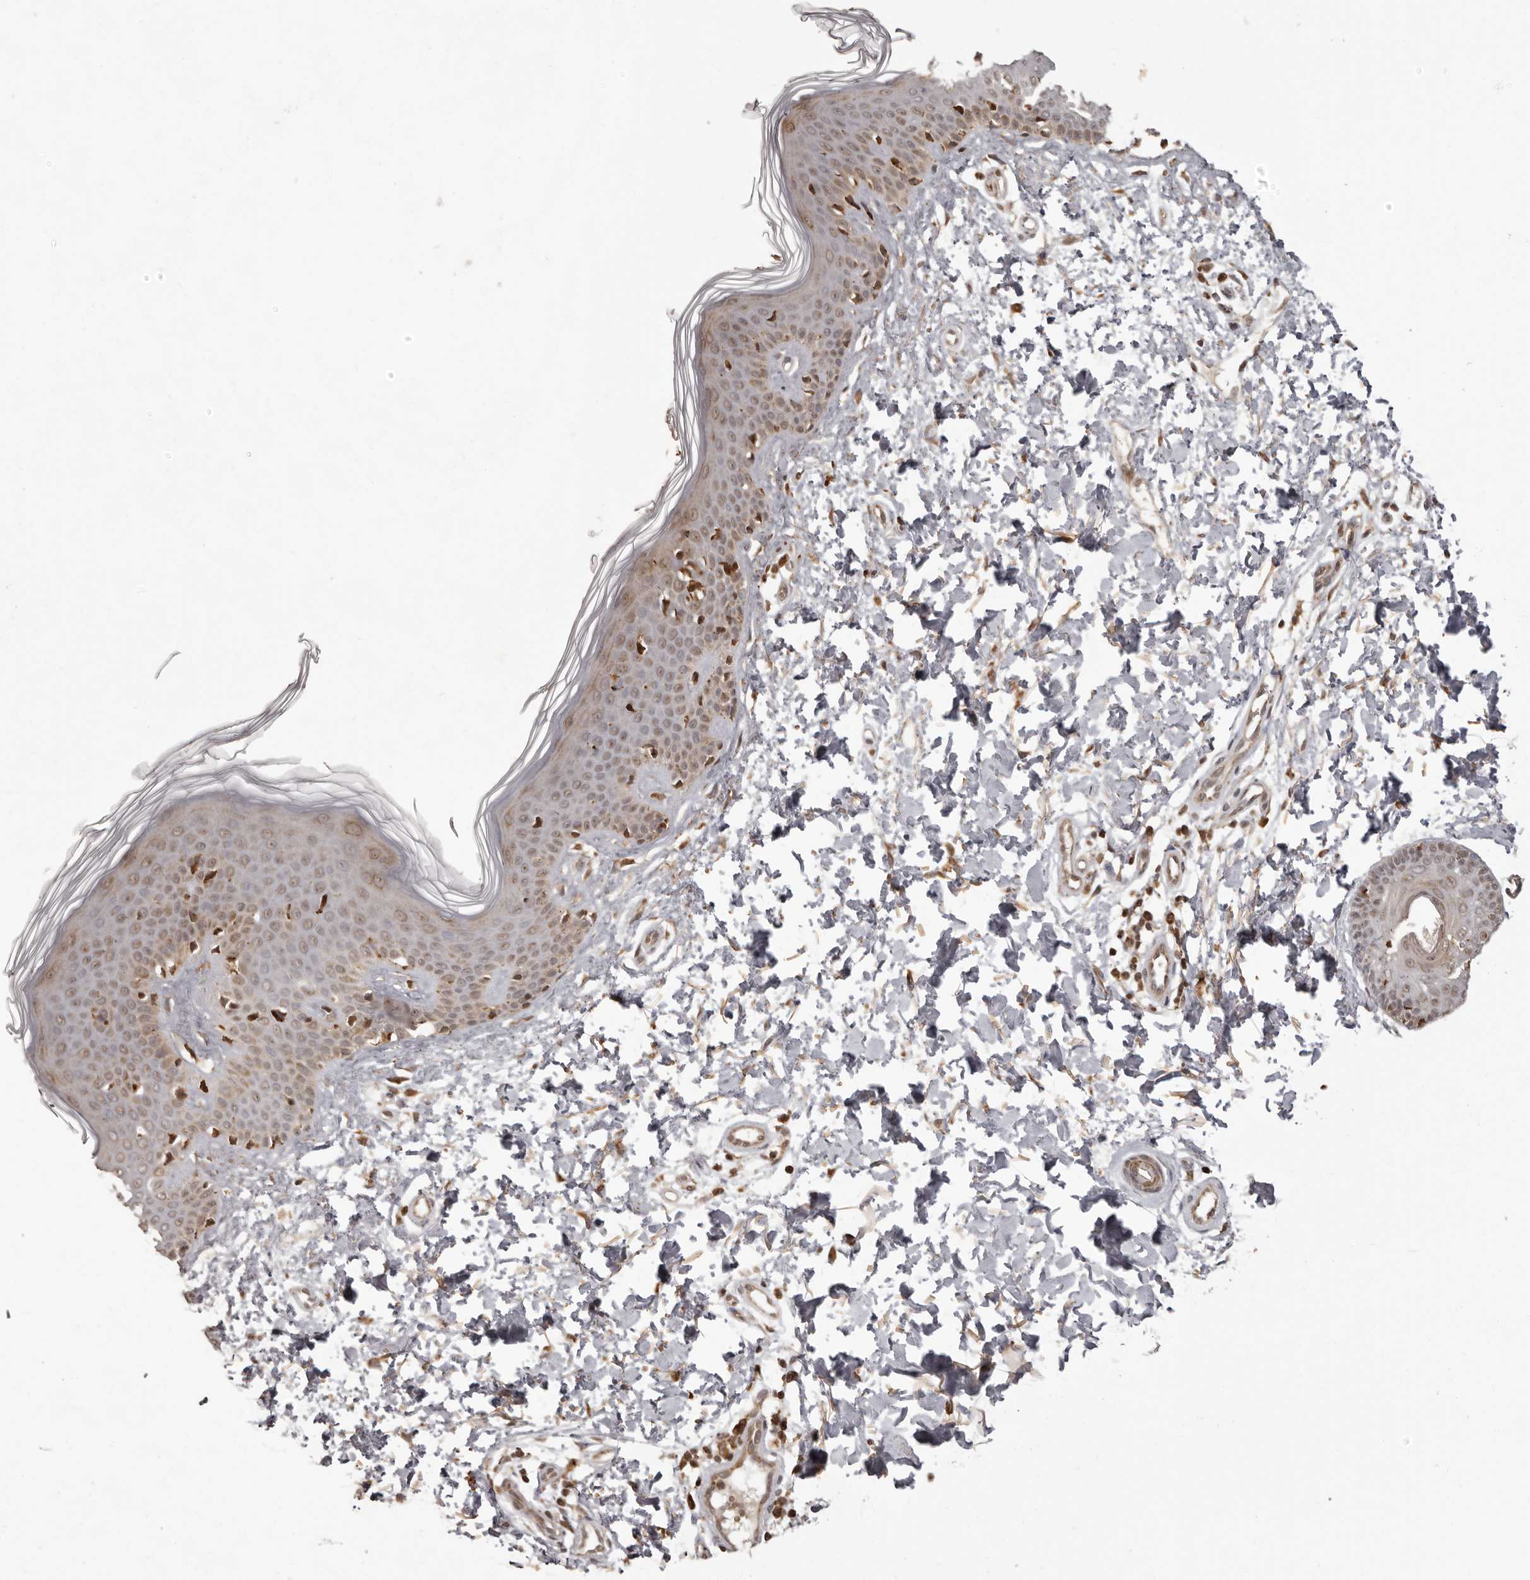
{"staining": {"intensity": "negative", "quantity": "none", "location": "none"}, "tissue": "skin", "cell_type": "Fibroblasts", "image_type": "normal", "snomed": [{"axis": "morphology", "description": "Normal tissue, NOS"}, {"axis": "topography", "description": "Skin"}], "caption": "This image is of normal skin stained with immunohistochemistry to label a protein in brown with the nuclei are counter-stained blue. There is no positivity in fibroblasts.", "gene": "IL32", "patient": {"sex": "male", "age": 37}}